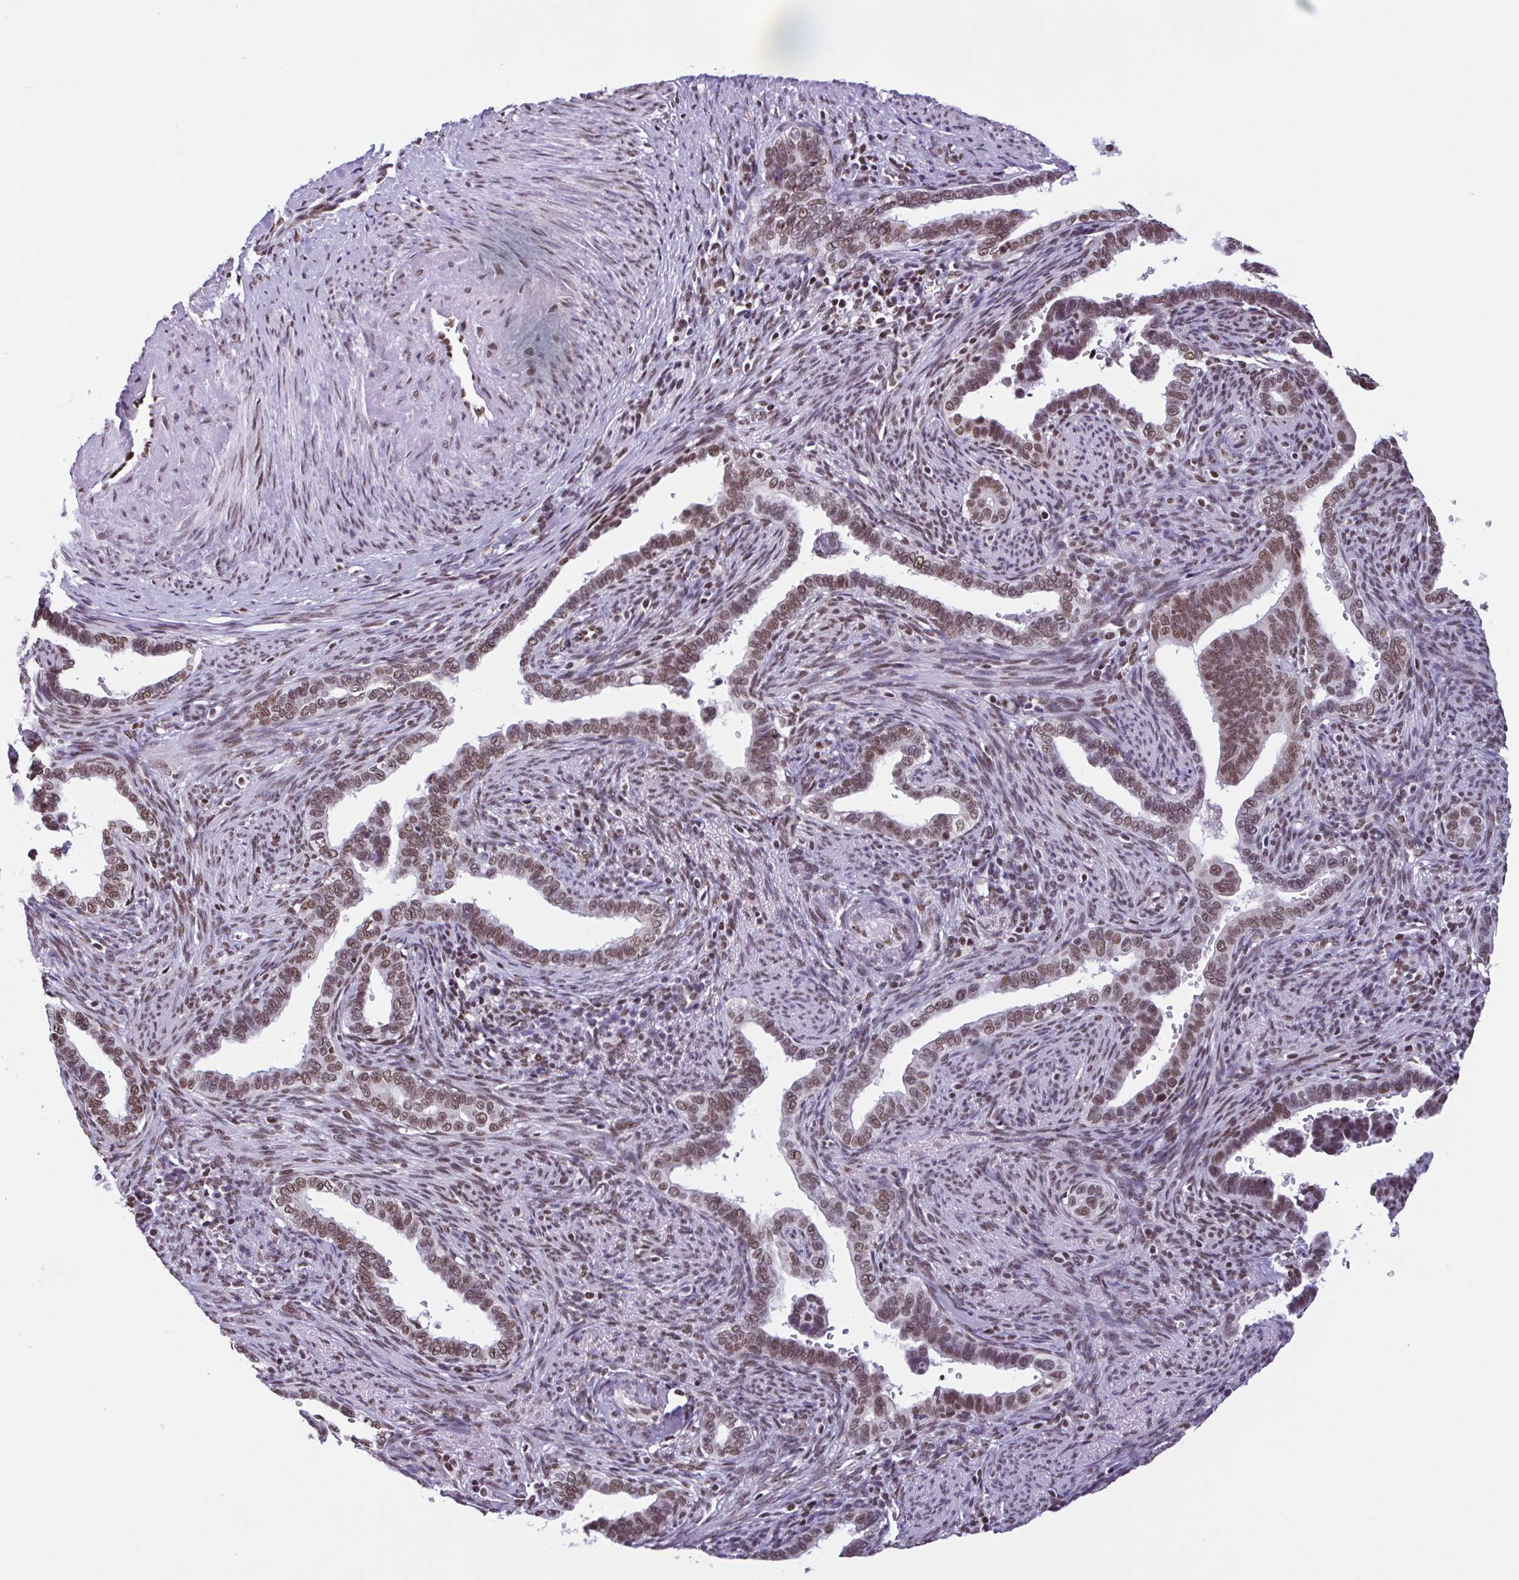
{"staining": {"intensity": "moderate", "quantity": ">75%", "location": "nuclear"}, "tissue": "cervical cancer", "cell_type": "Tumor cells", "image_type": "cancer", "snomed": [{"axis": "morphology", "description": "Adenocarcinoma, NOS"}, {"axis": "morphology", "description": "Adenocarcinoma, Low grade"}, {"axis": "topography", "description": "Cervix"}], "caption": "This is a histology image of immunohistochemistry staining of cervical adenocarcinoma, which shows moderate expression in the nuclear of tumor cells.", "gene": "TIMM21", "patient": {"sex": "female", "age": 35}}